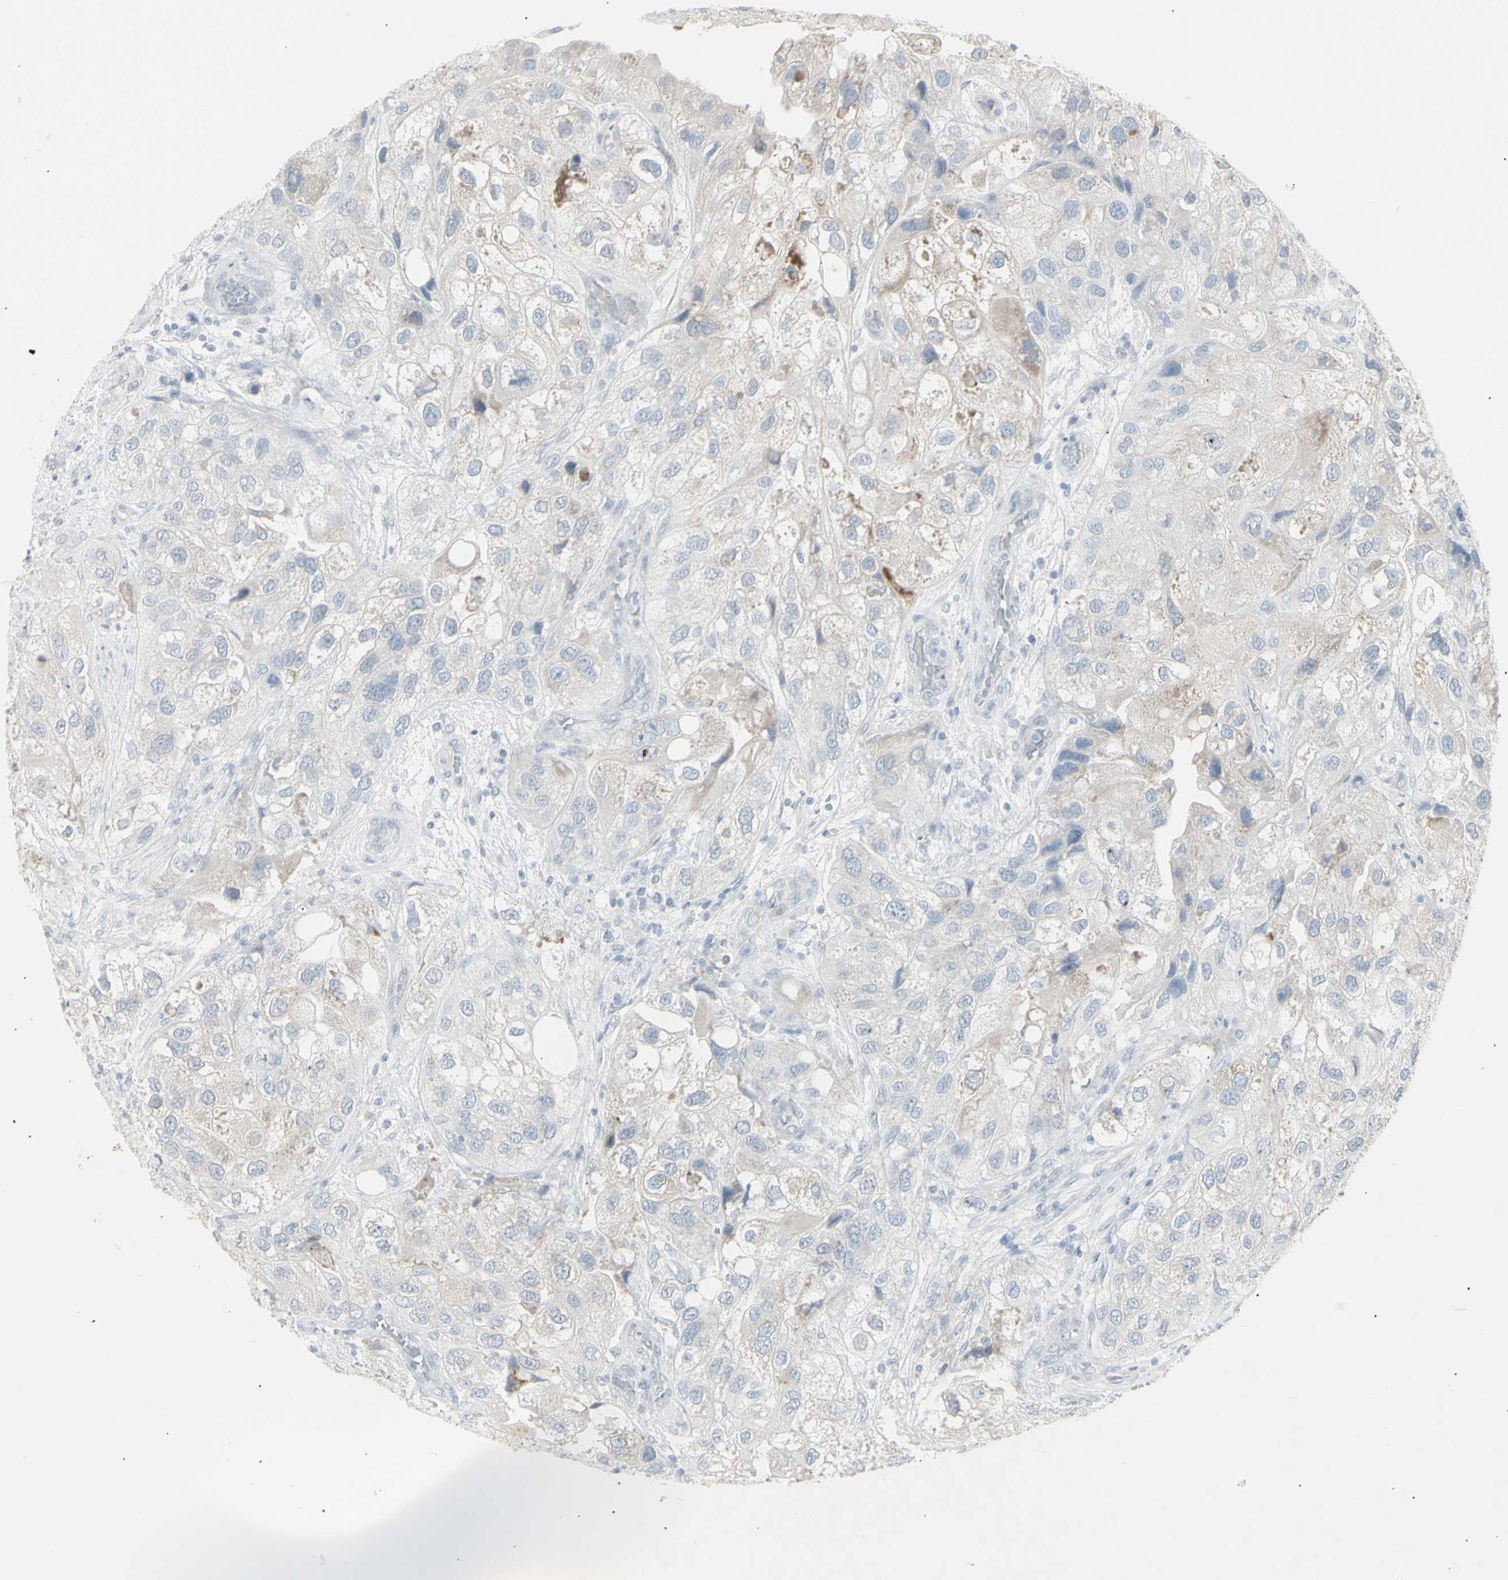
{"staining": {"intensity": "weak", "quantity": "<25%", "location": "cytoplasmic/membranous"}, "tissue": "urothelial cancer", "cell_type": "Tumor cells", "image_type": "cancer", "snomed": [{"axis": "morphology", "description": "Urothelial carcinoma, High grade"}, {"axis": "topography", "description": "Urinary bladder"}], "caption": "IHC histopathology image of neoplastic tissue: urothelial cancer stained with DAB (3,3'-diaminobenzidine) demonstrates no significant protein positivity in tumor cells.", "gene": "YBX2", "patient": {"sex": "female", "age": 64}}